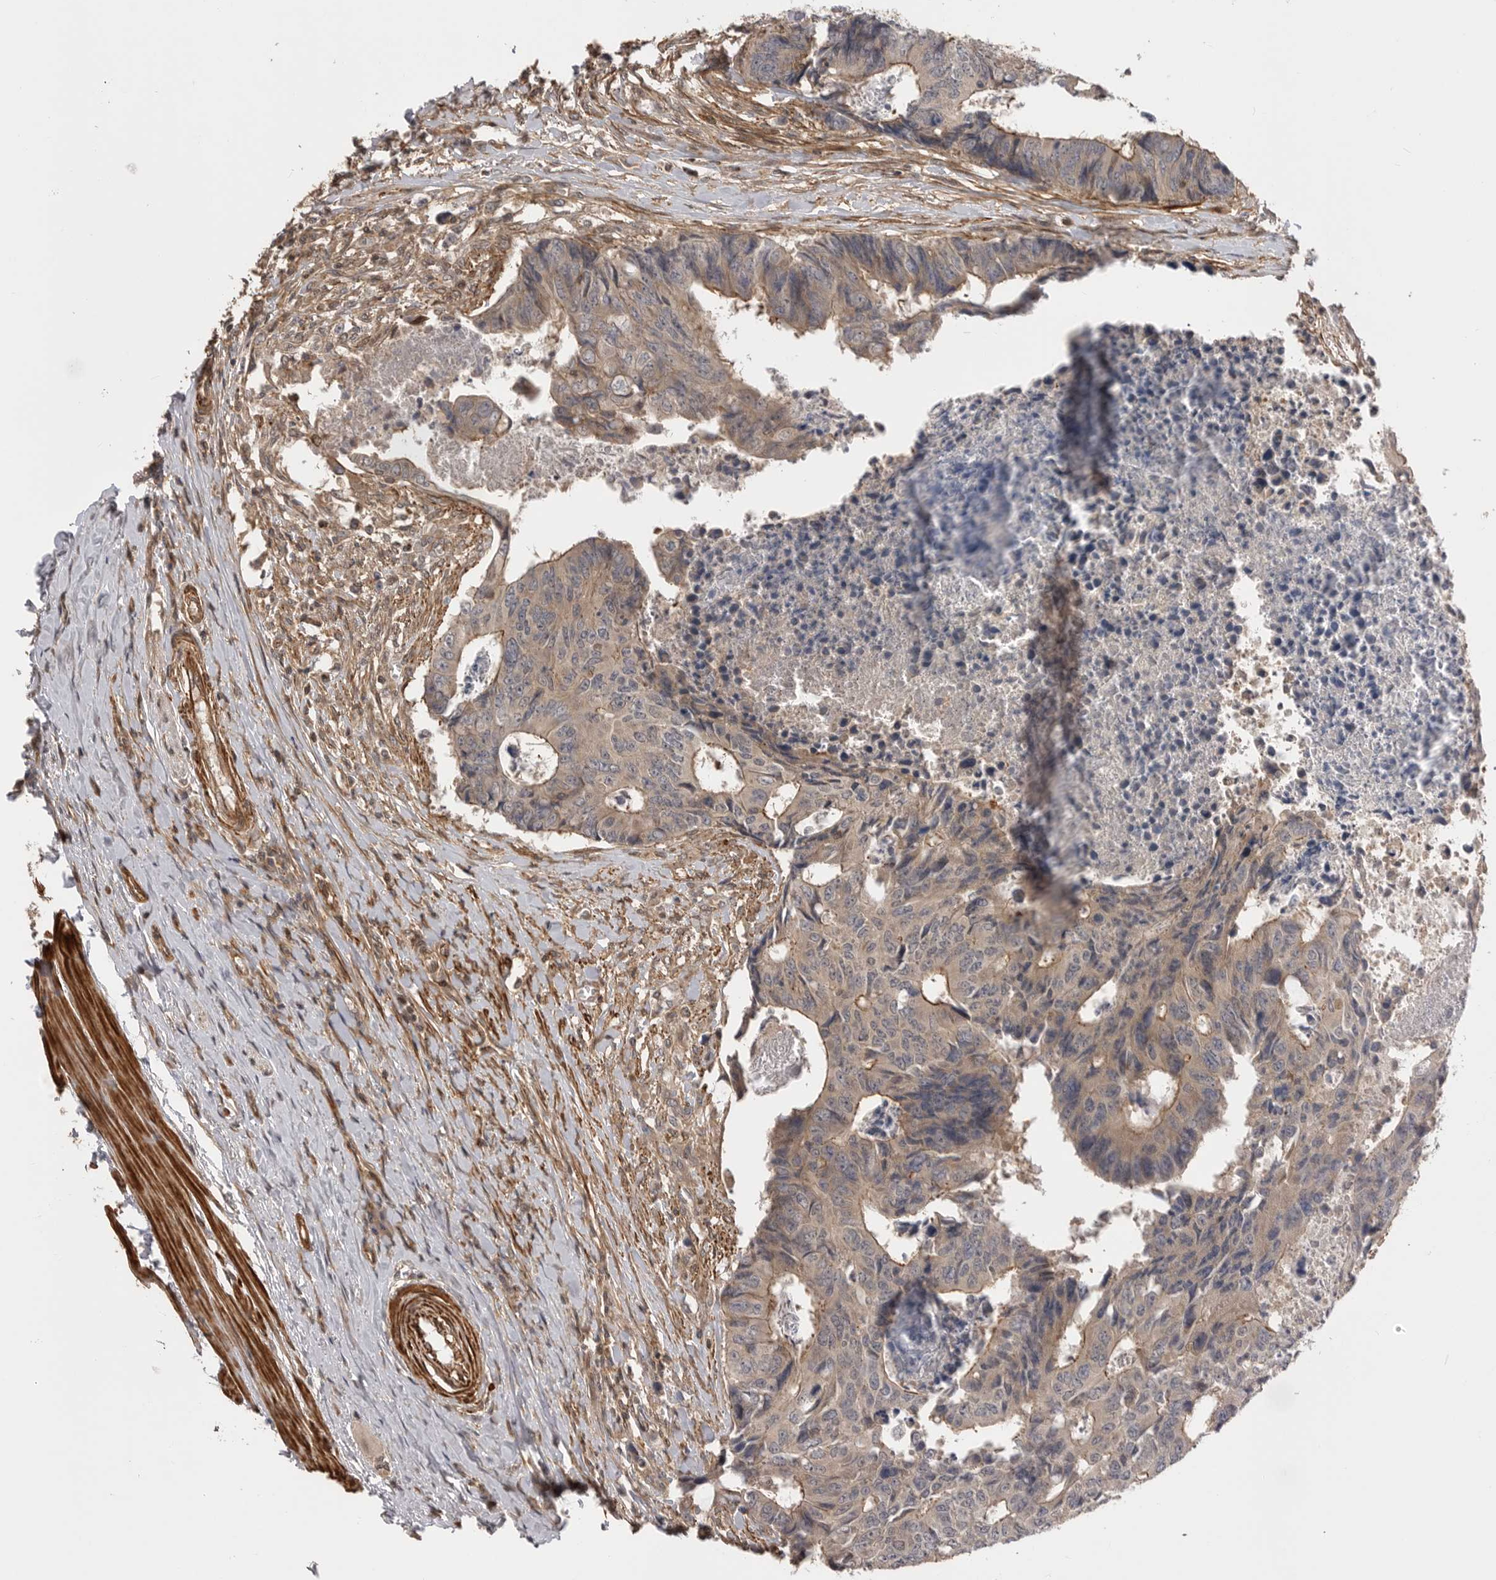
{"staining": {"intensity": "weak", "quantity": "<25%", "location": "cytoplasmic/membranous"}, "tissue": "colorectal cancer", "cell_type": "Tumor cells", "image_type": "cancer", "snomed": [{"axis": "morphology", "description": "Adenocarcinoma, NOS"}, {"axis": "topography", "description": "Rectum"}], "caption": "Adenocarcinoma (colorectal) was stained to show a protein in brown. There is no significant expression in tumor cells. (DAB (3,3'-diaminobenzidine) IHC, high magnification).", "gene": "TRIM56", "patient": {"sex": "male", "age": 84}}